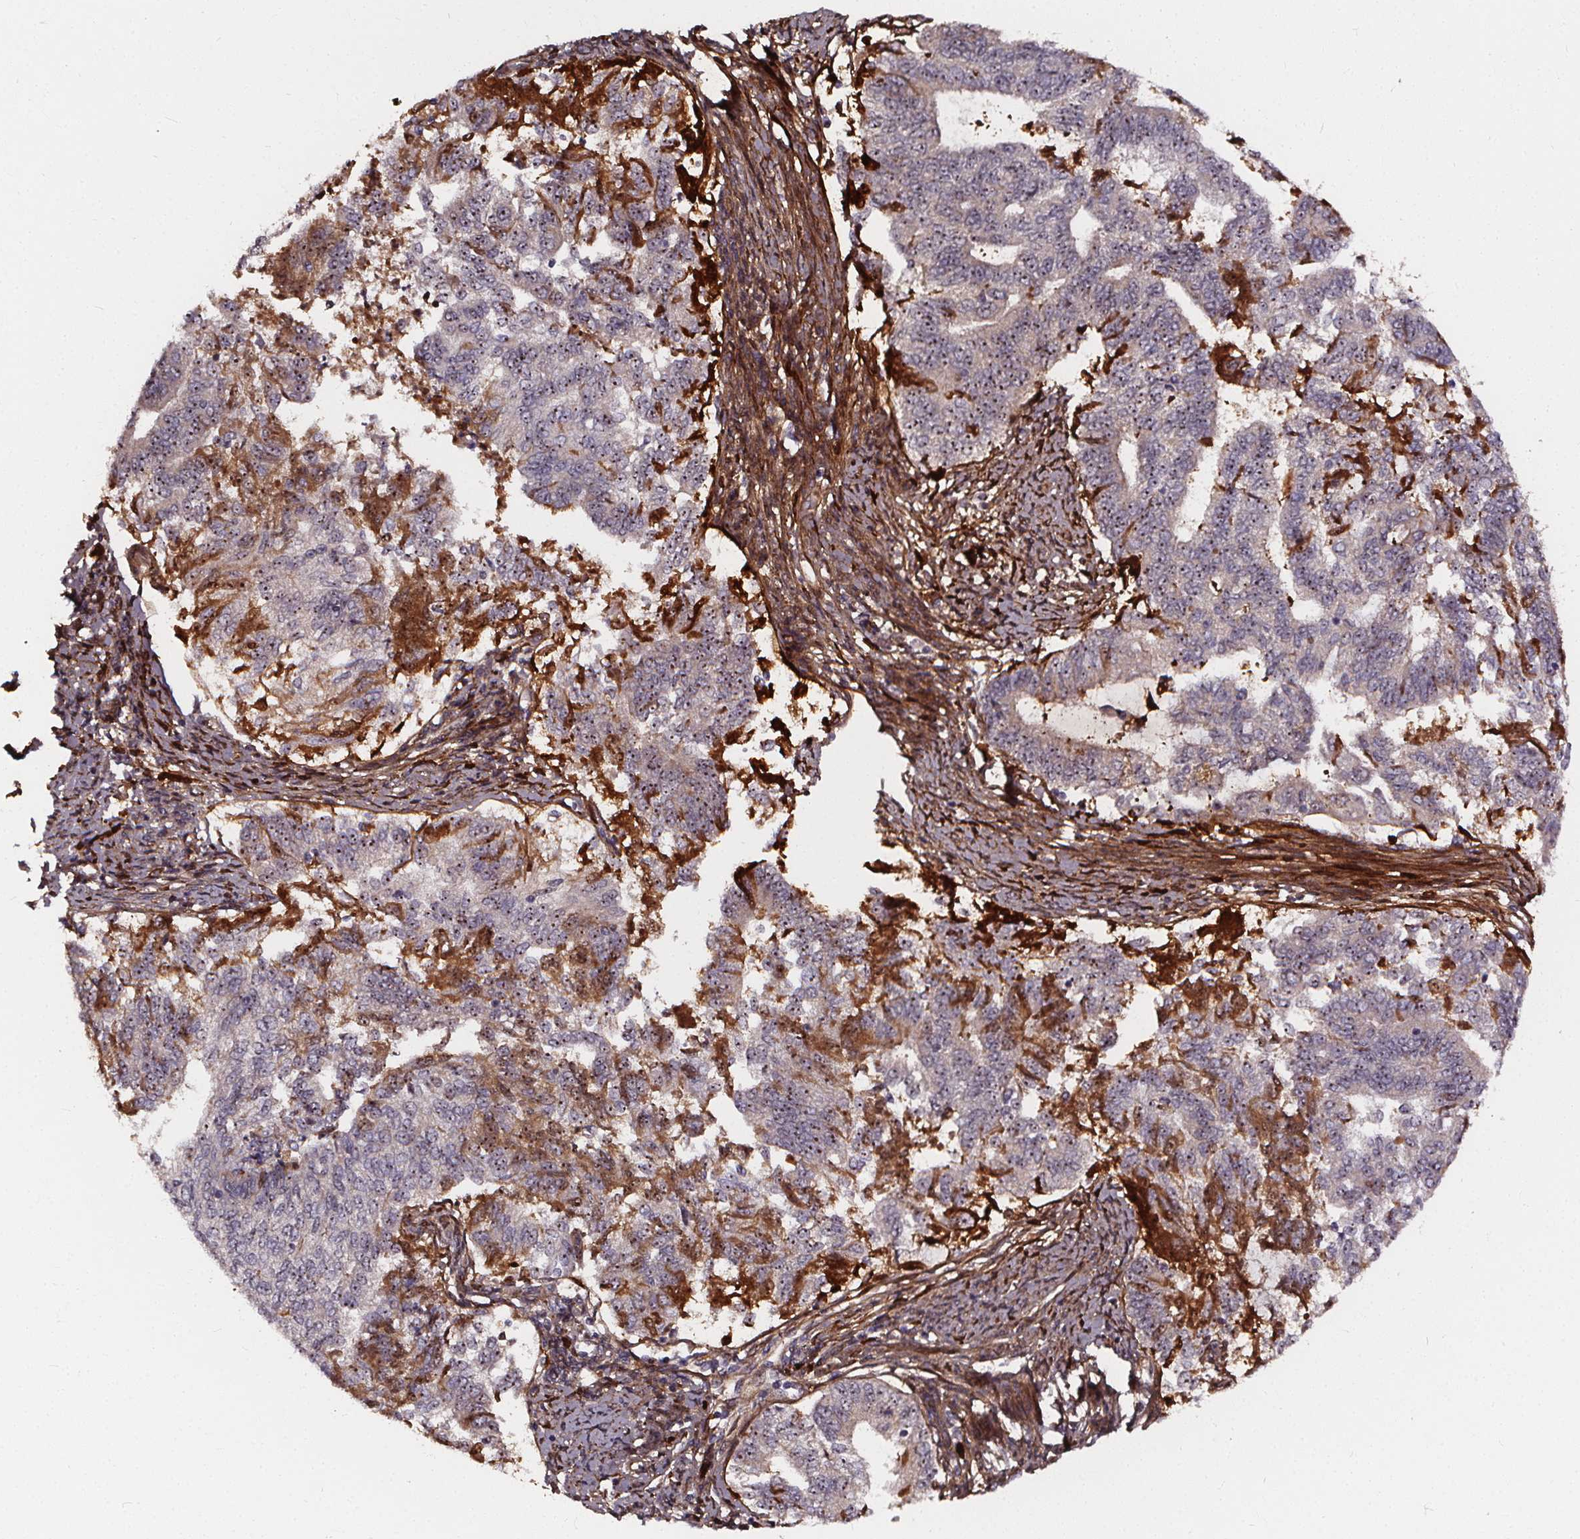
{"staining": {"intensity": "moderate", "quantity": "<25%", "location": "cytoplasmic/membranous"}, "tissue": "endometrial cancer", "cell_type": "Tumor cells", "image_type": "cancer", "snomed": [{"axis": "morphology", "description": "Adenocarcinoma, NOS"}, {"axis": "topography", "description": "Endometrium"}], "caption": "Tumor cells show low levels of moderate cytoplasmic/membranous staining in about <25% of cells in endometrial cancer.", "gene": "AEBP1", "patient": {"sex": "female", "age": 65}}